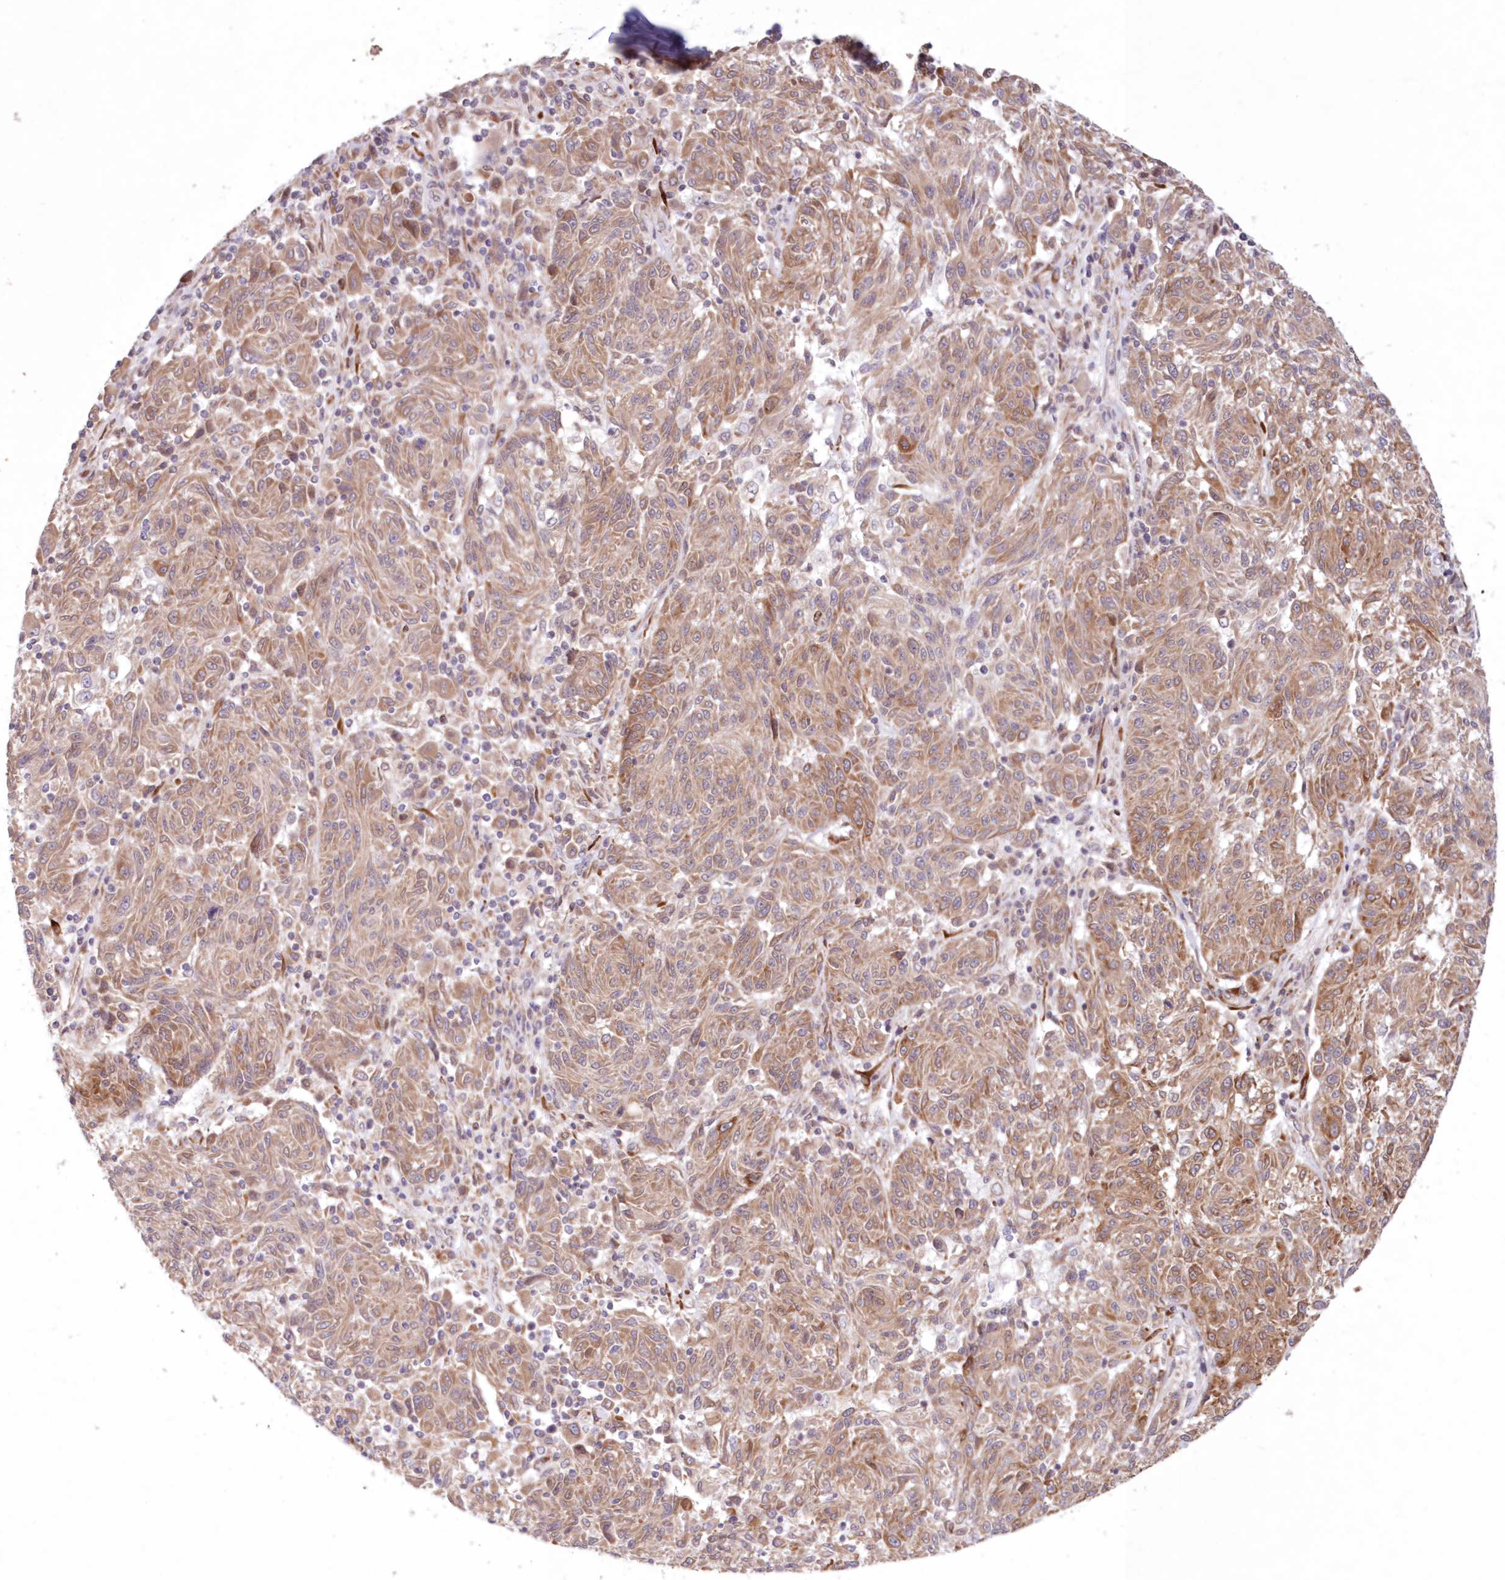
{"staining": {"intensity": "moderate", "quantity": ">75%", "location": "cytoplasmic/membranous"}, "tissue": "melanoma", "cell_type": "Tumor cells", "image_type": "cancer", "snomed": [{"axis": "morphology", "description": "Malignant melanoma, NOS"}, {"axis": "topography", "description": "Skin"}], "caption": "Melanoma stained with a protein marker displays moderate staining in tumor cells.", "gene": "PCYOX1L", "patient": {"sex": "male", "age": 53}}